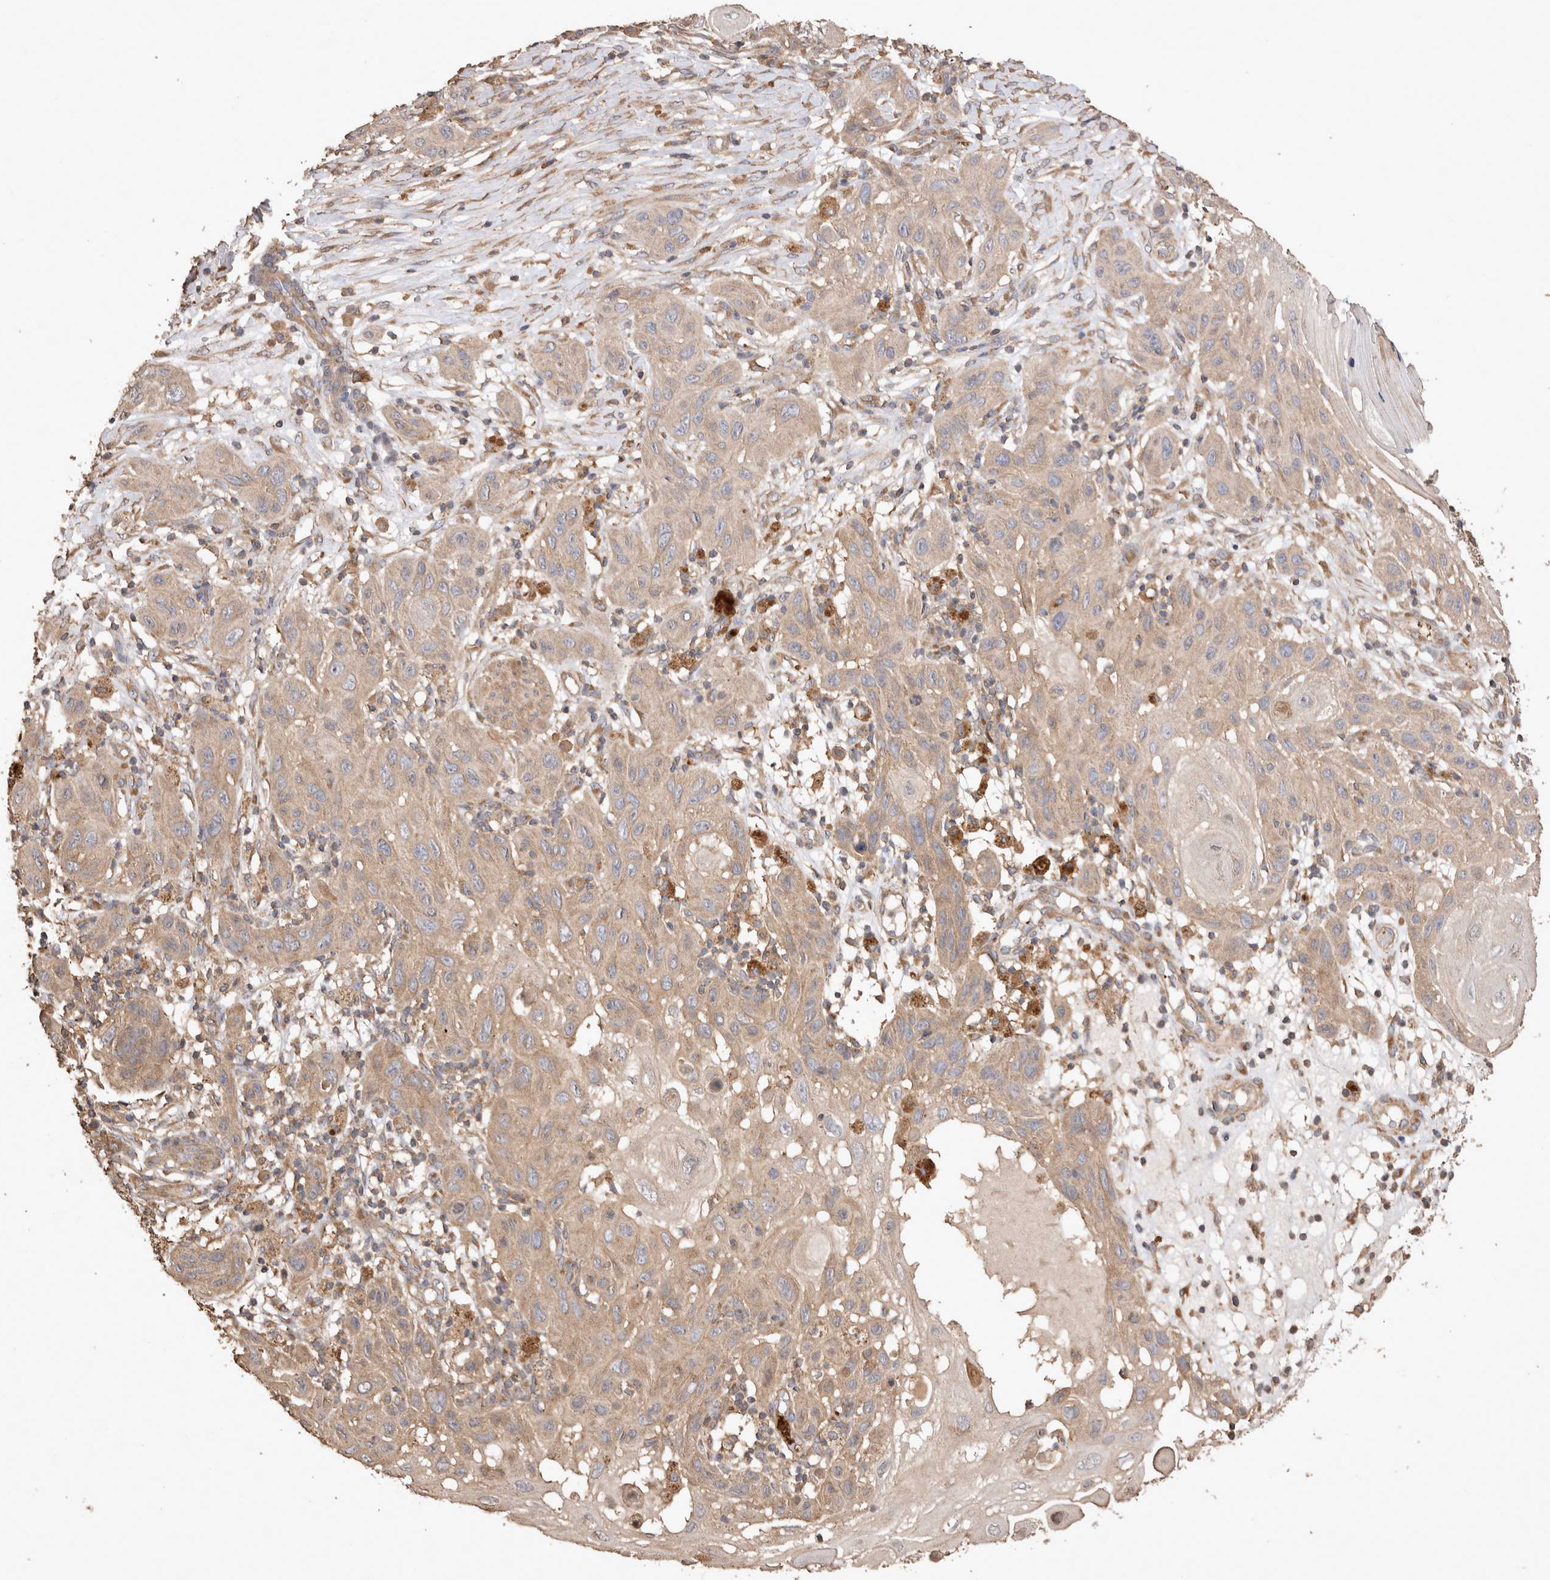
{"staining": {"intensity": "weak", "quantity": ">75%", "location": "cytoplasmic/membranous"}, "tissue": "skin cancer", "cell_type": "Tumor cells", "image_type": "cancer", "snomed": [{"axis": "morphology", "description": "Squamous cell carcinoma, NOS"}, {"axis": "topography", "description": "Skin"}], "caption": "The image shows immunohistochemical staining of skin squamous cell carcinoma. There is weak cytoplasmic/membranous positivity is seen in approximately >75% of tumor cells.", "gene": "SNX31", "patient": {"sex": "female", "age": 96}}